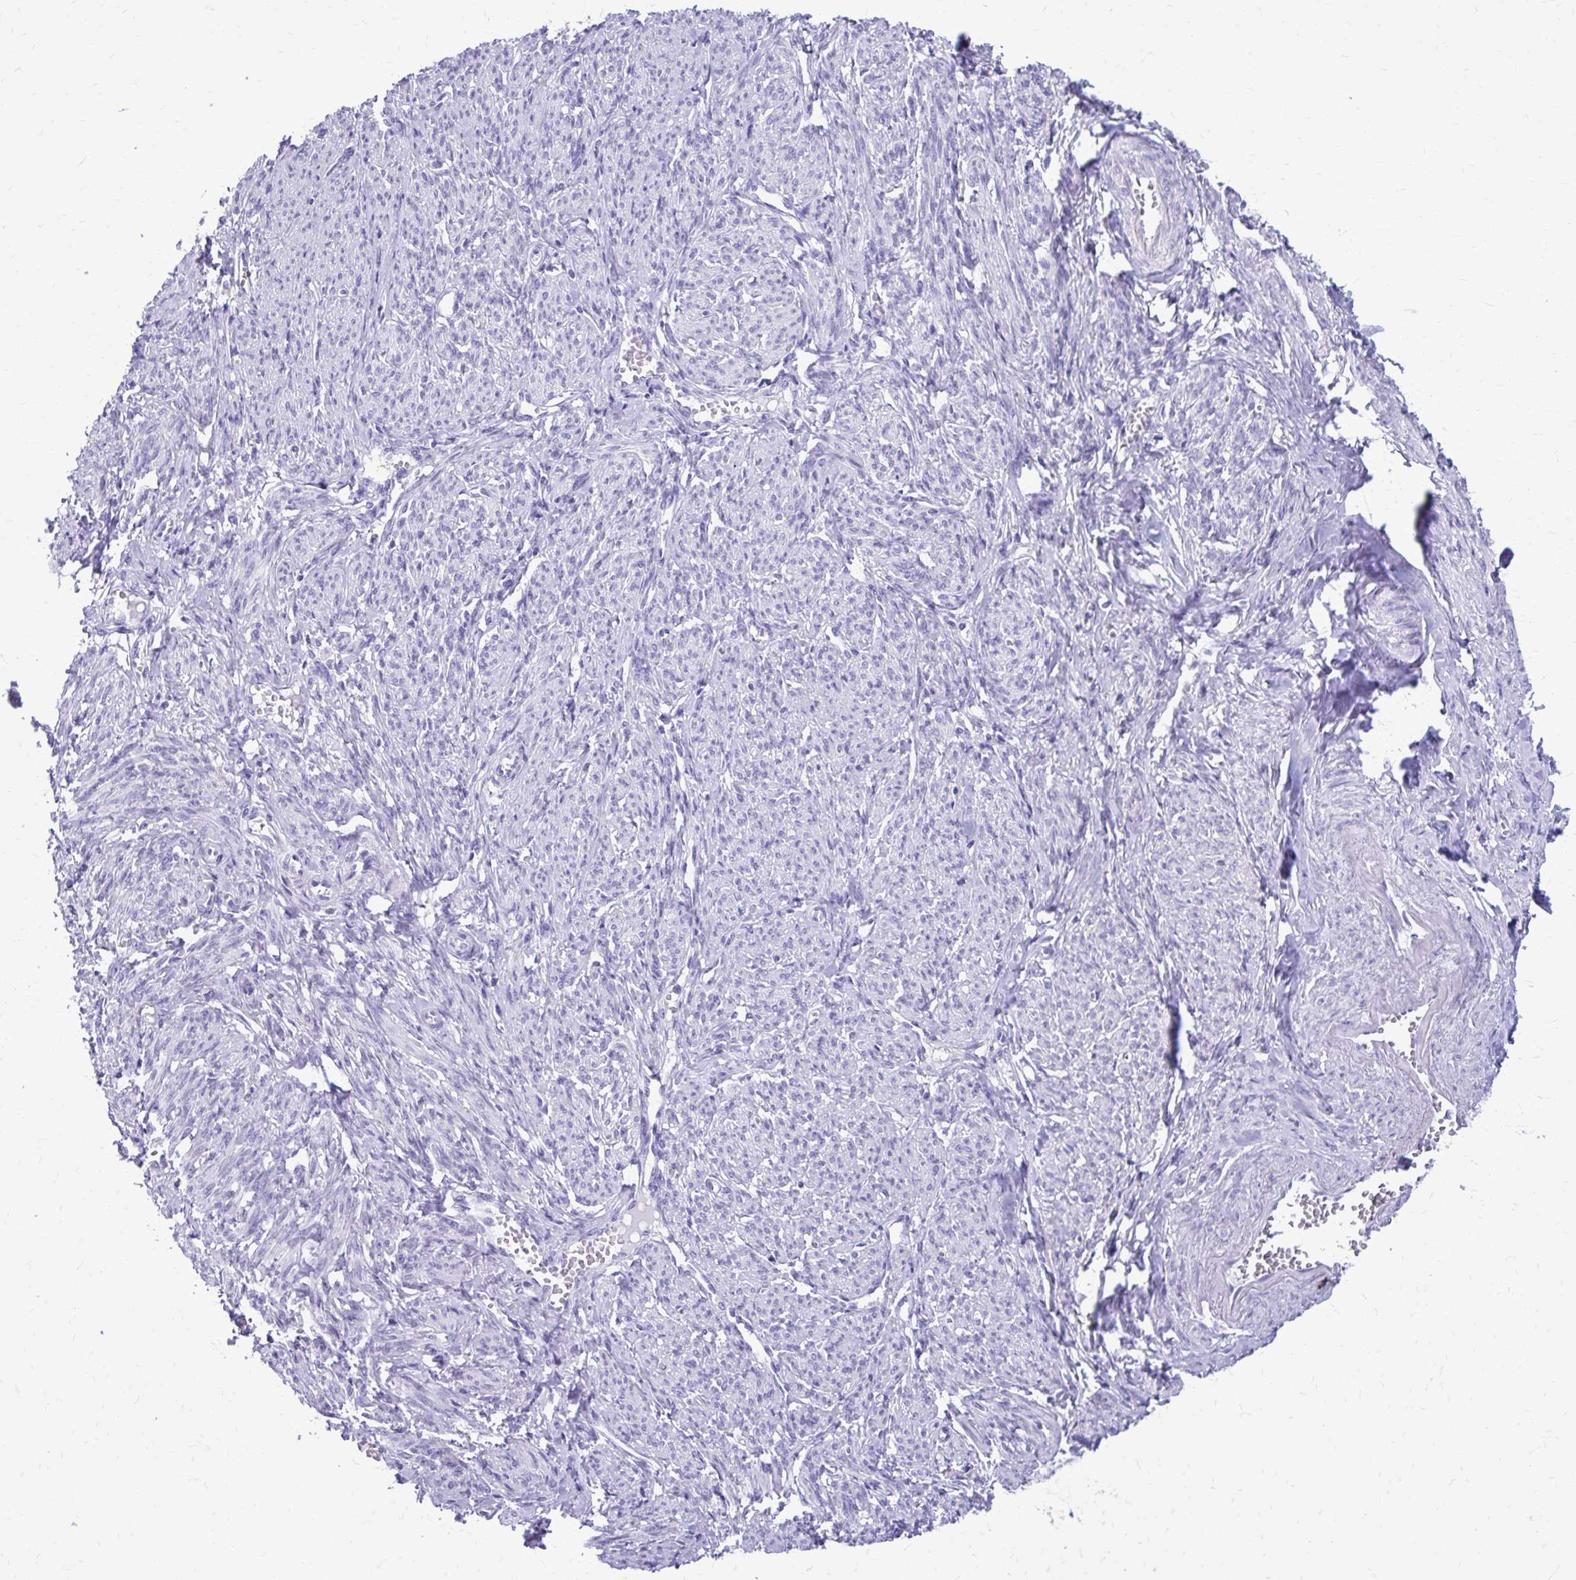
{"staining": {"intensity": "negative", "quantity": "none", "location": "none"}, "tissue": "smooth muscle", "cell_type": "Smooth muscle cells", "image_type": "normal", "snomed": [{"axis": "morphology", "description": "Normal tissue, NOS"}, {"axis": "topography", "description": "Smooth muscle"}], "caption": "High power microscopy photomicrograph of an immunohistochemistry photomicrograph of benign smooth muscle, revealing no significant staining in smooth muscle cells.", "gene": "LCN15", "patient": {"sex": "female", "age": 65}}